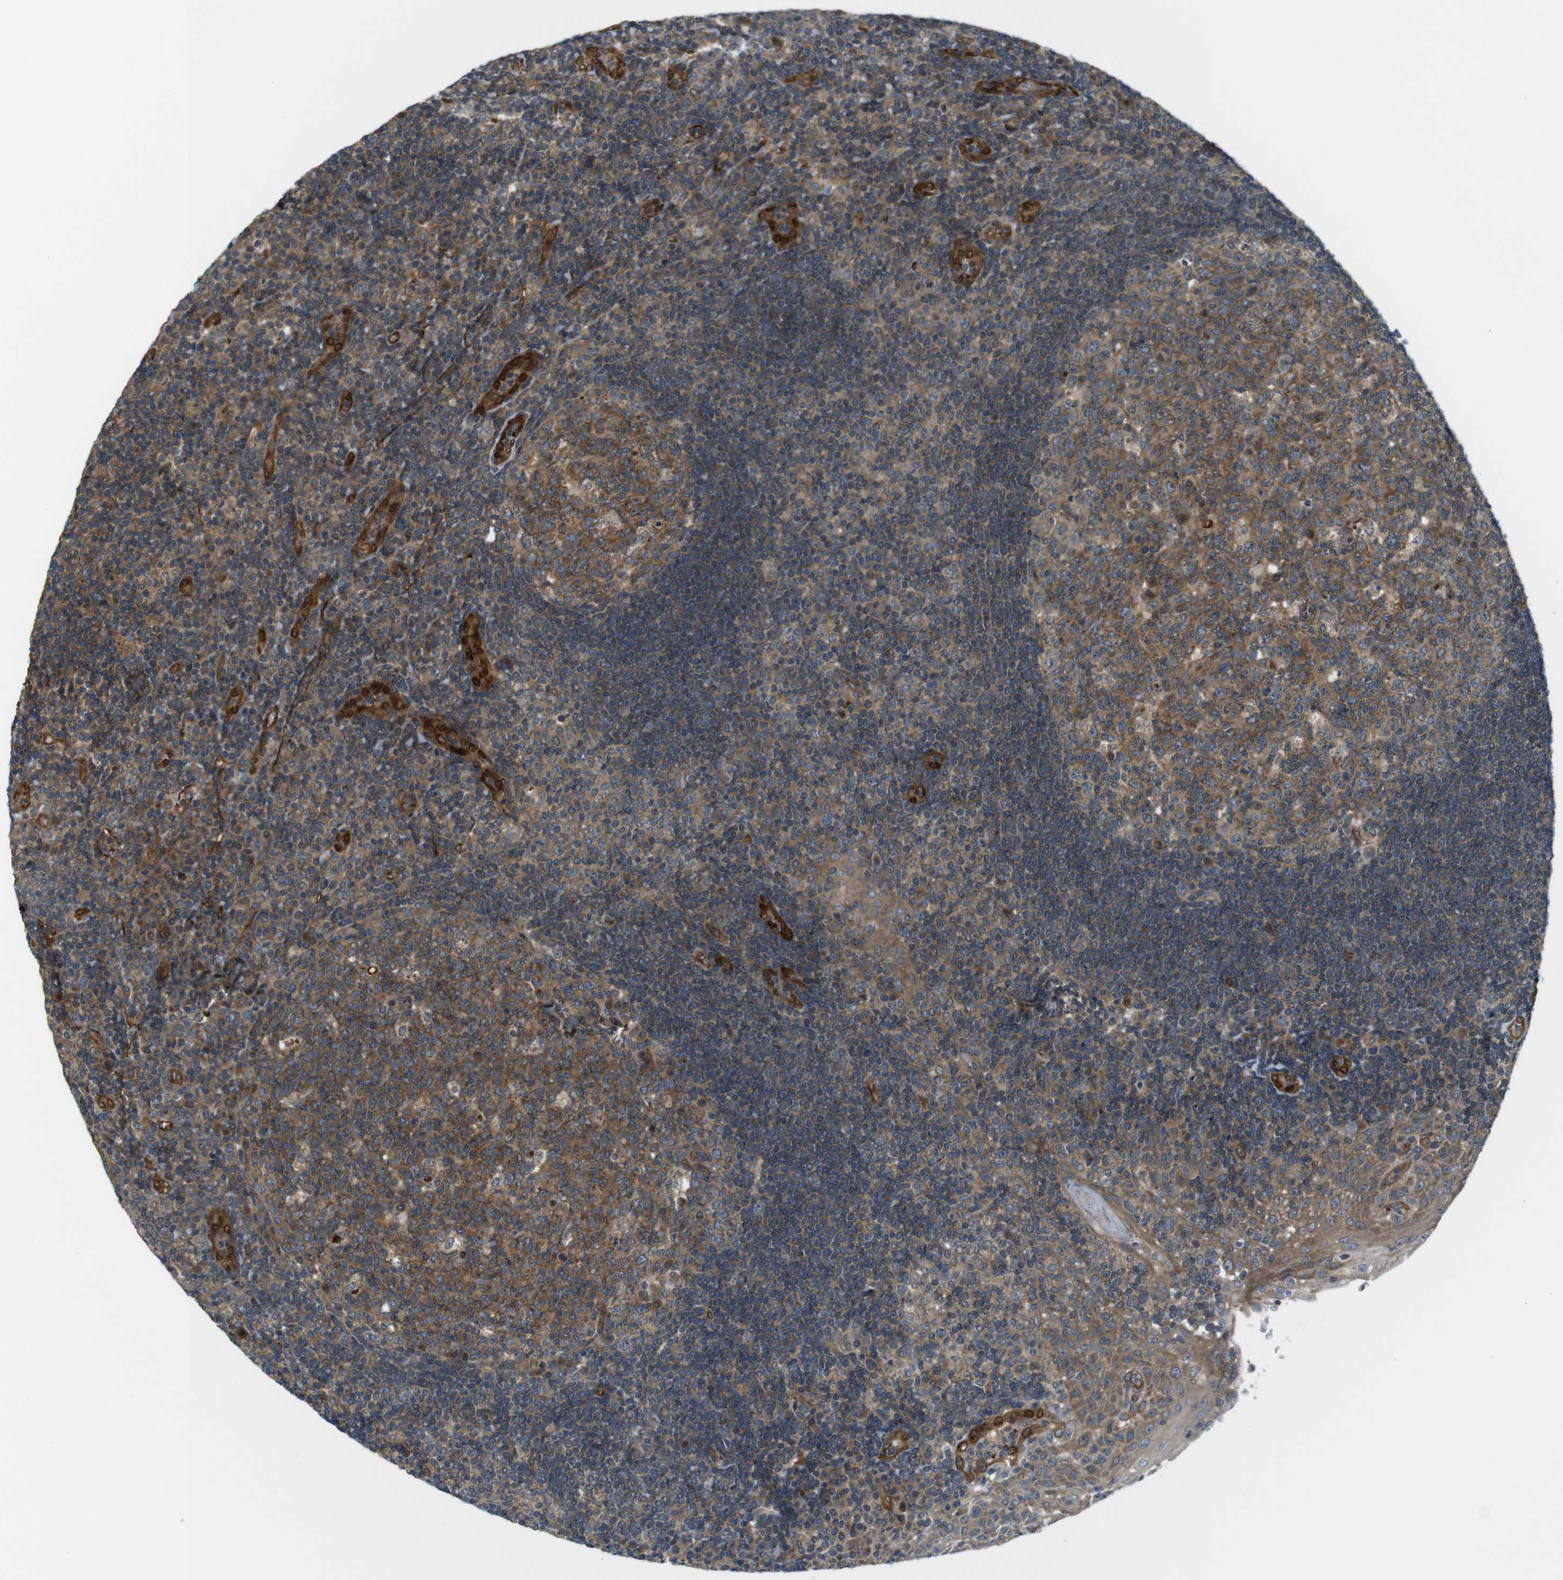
{"staining": {"intensity": "moderate", "quantity": ">75%", "location": "cytoplasmic/membranous"}, "tissue": "tonsil", "cell_type": "Germinal center cells", "image_type": "normal", "snomed": [{"axis": "morphology", "description": "Normal tissue, NOS"}, {"axis": "topography", "description": "Tonsil"}], "caption": "This image shows immunohistochemistry staining of unremarkable human tonsil, with medium moderate cytoplasmic/membranous staining in about >75% of germinal center cells.", "gene": "TSC1", "patient": {"sex": "female", "age": 40}}